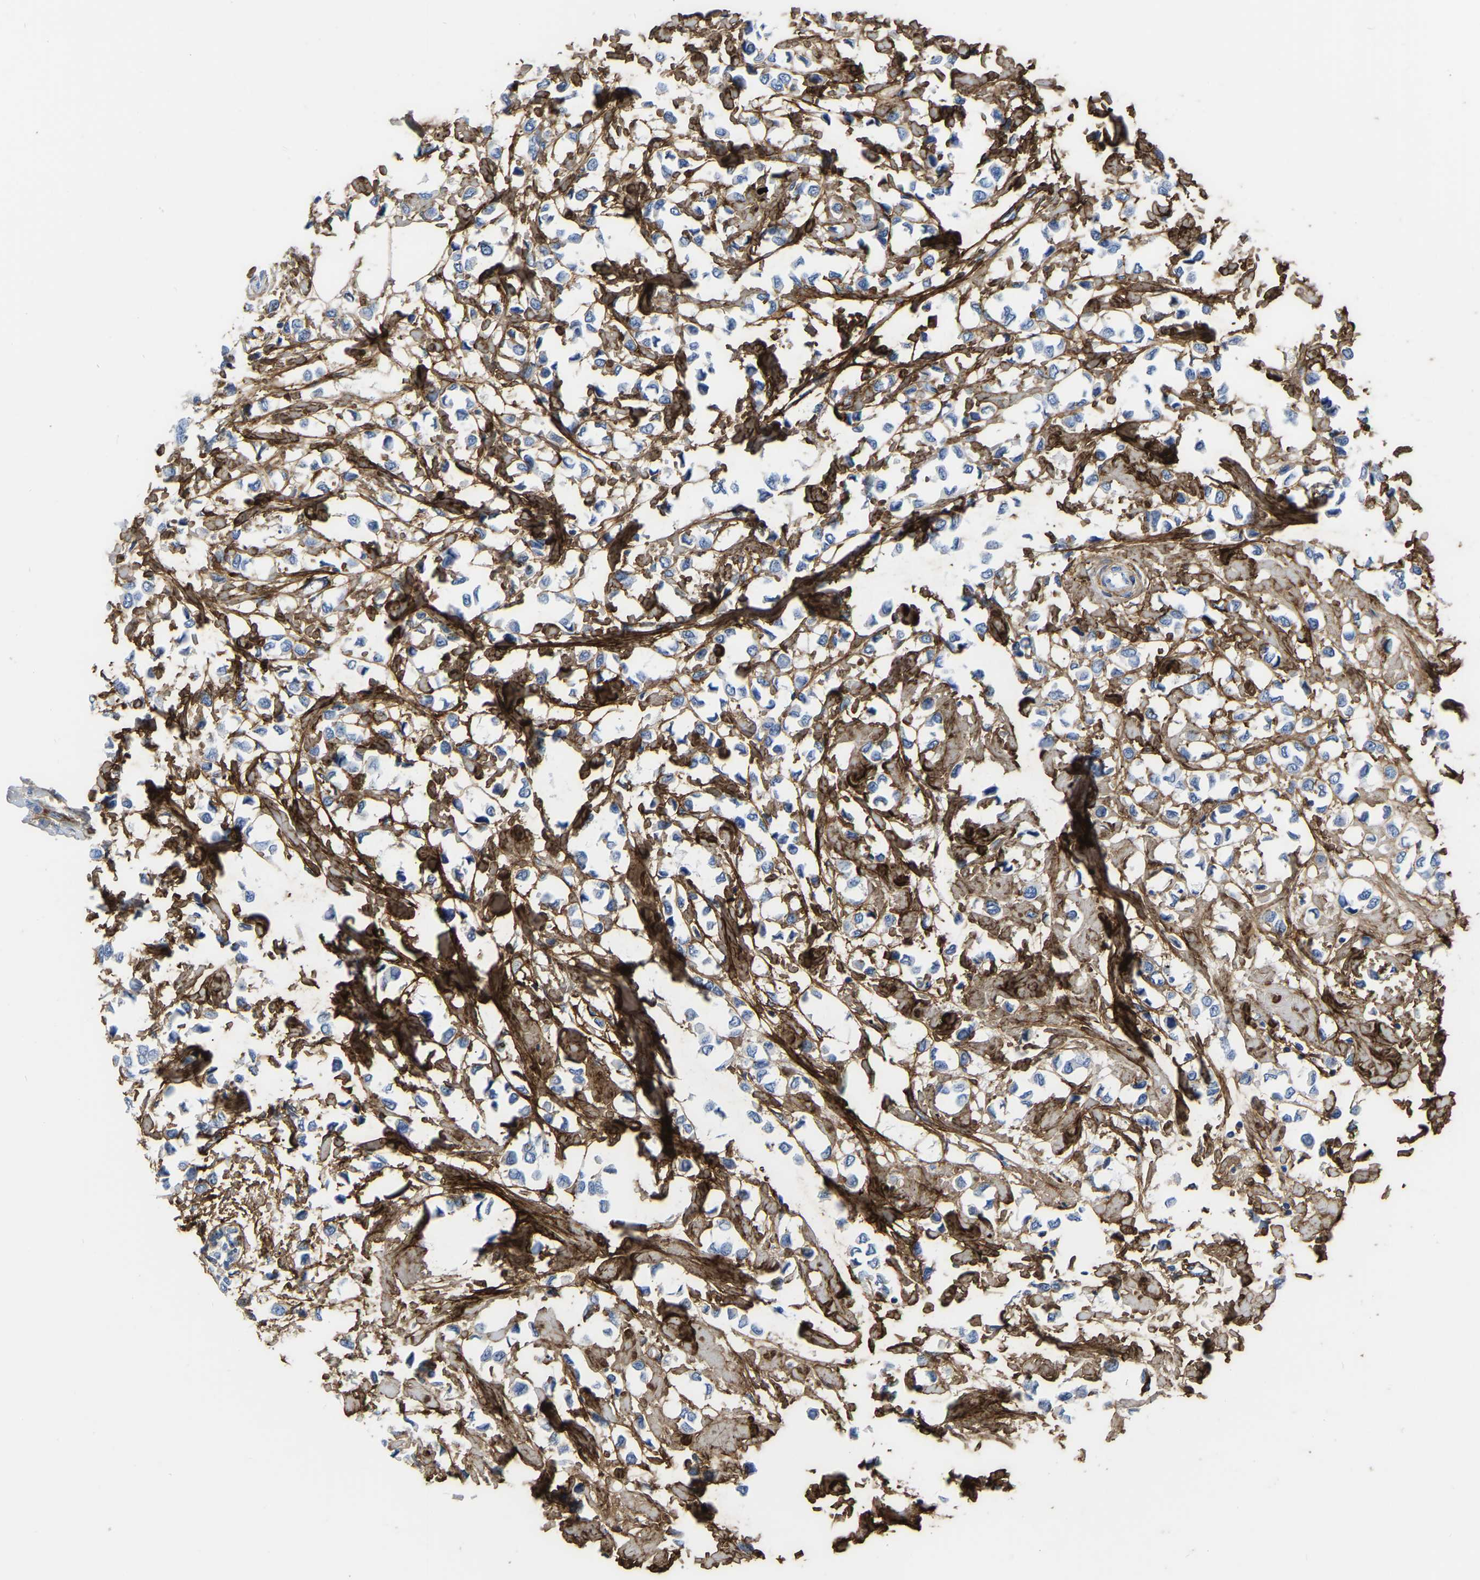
{"staining": {"intensity": "negative", "quantity": "none", "location": "none"}, "tissue": "breast cancer", "cell_type": "Tumor cells", "image_type": "cancer", "snomed": [{"axis": "morphology", "description": "Lobular carcinoma"}, {"axis": "topography", "description": "Breast"}], "caption": "Tumor cells show no significant protein staining in lobular carcinoma (breast).", "gene": "COL6A1", "patient": {"sex": "female", "age": 51}}